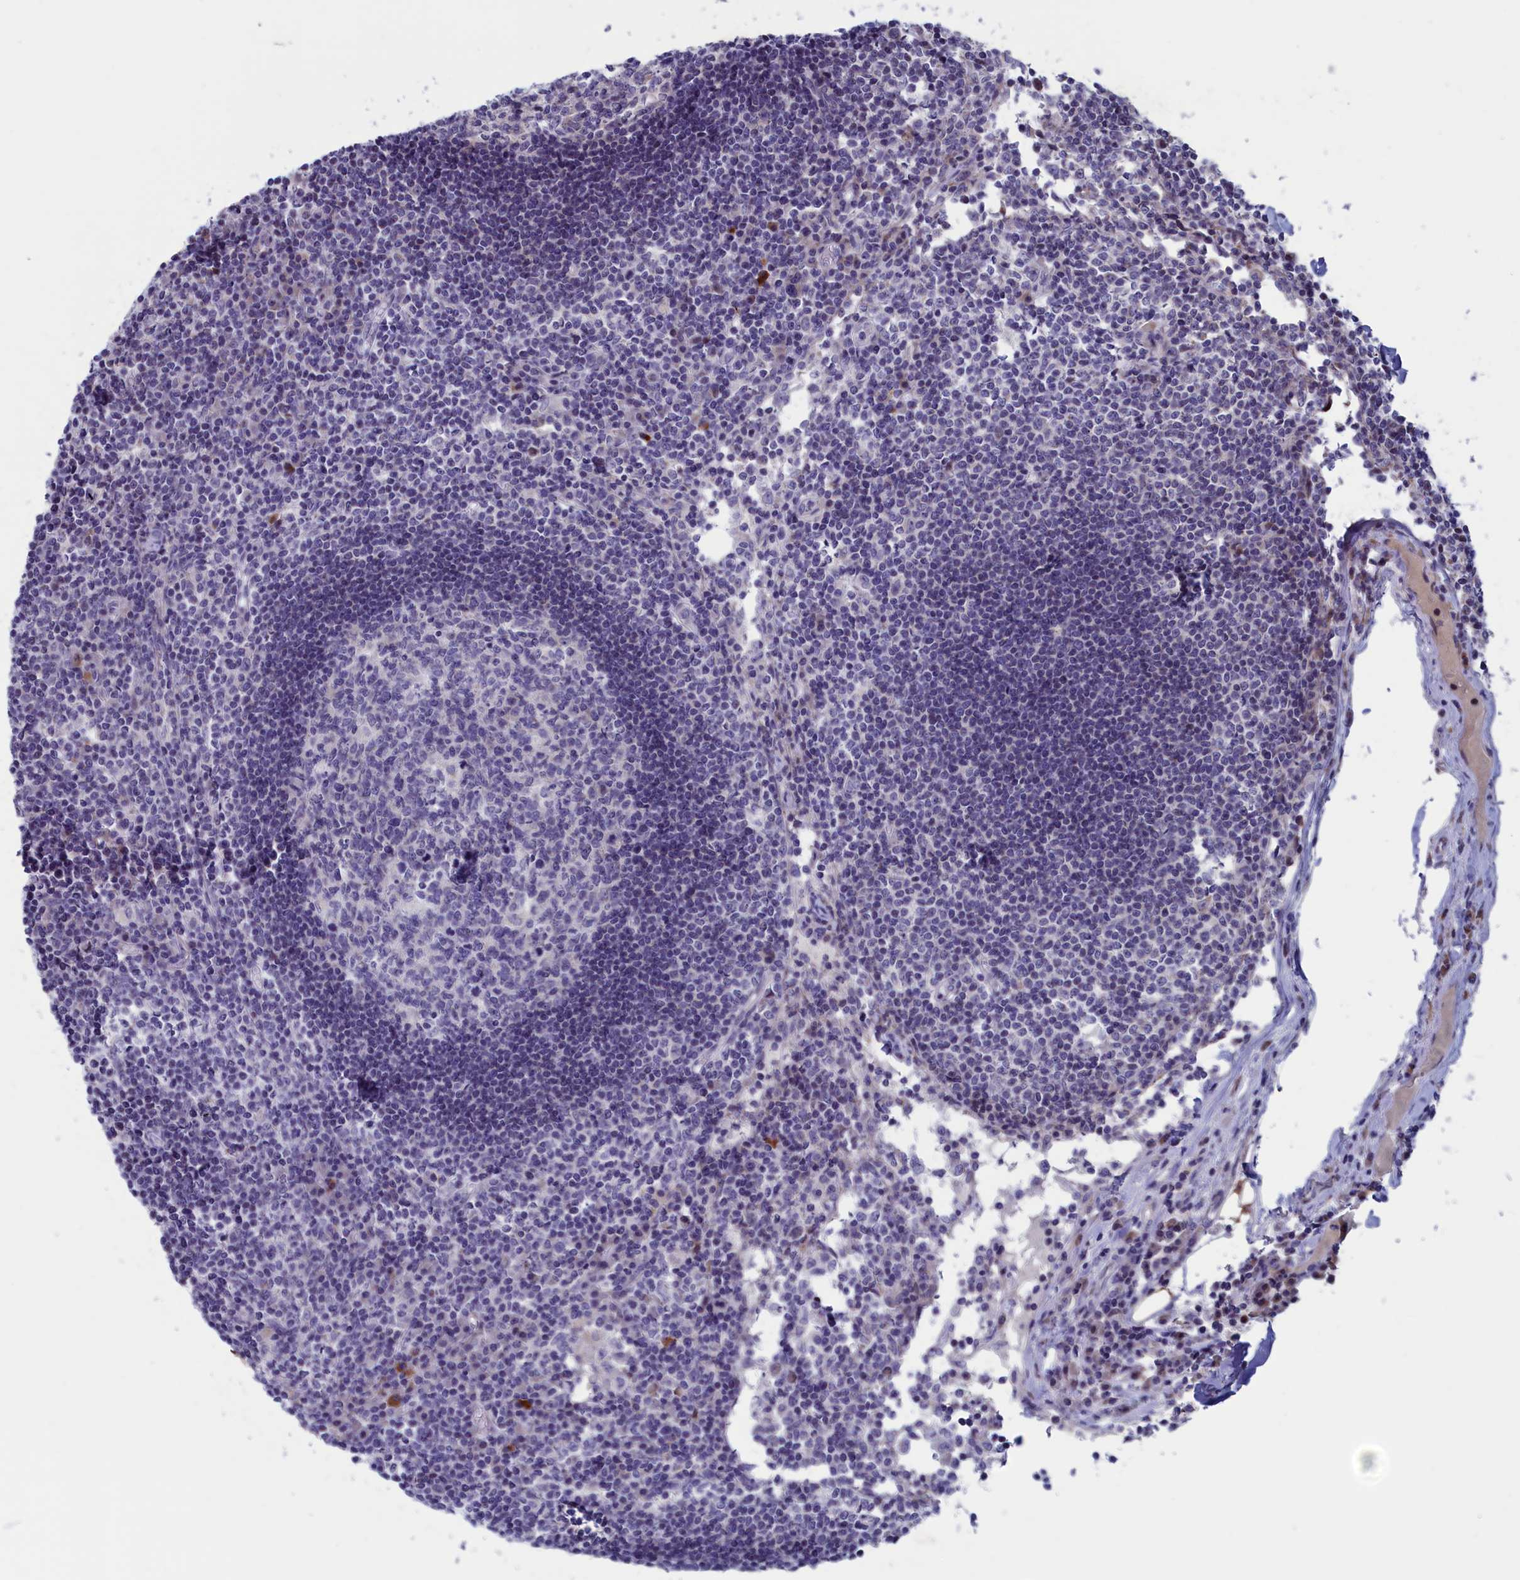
{"staining": {"intensity": "negative", "quantity": "none", "location": "none"}, "tissue": "lymph node", "cell_type": "Germinal center cells", "image_type": "normal", "snomed": [{"axis": "morphology", "description": "Normal tissue, NOS"}, {"axis": "topography", "description": "Lymph node"}], "caption": "Micrograph shows no protein staining in germinal center cells of unremarkable lymph node. (Stains: DAB immunohistochemistry with hematoxylin counter stain, Microscopy: brightfield microscopy at high magnification).", "gene": "NIBAN3", "patient": {"sex": "female", "age": 55}}